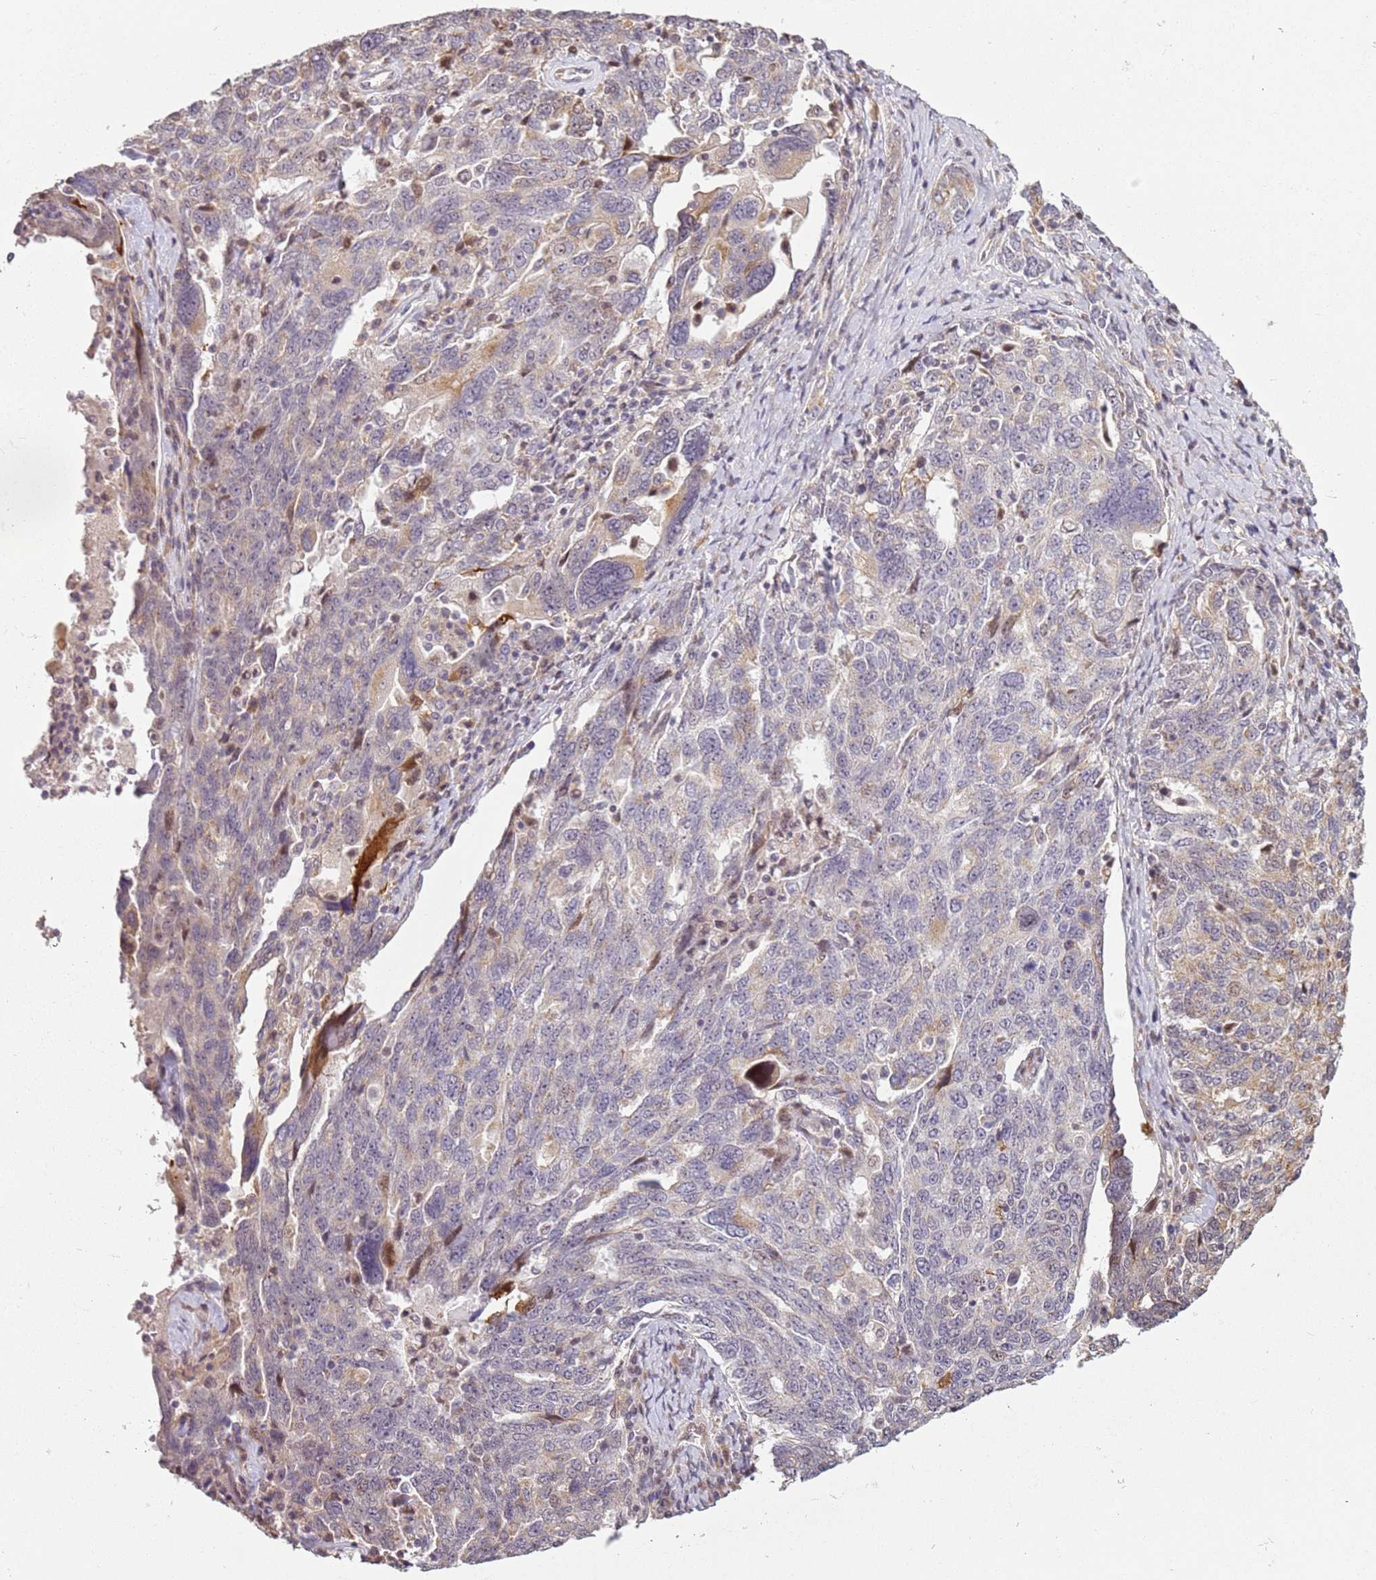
{"staining": {"intensity": "moderate", "quantity": "<25%", "location": "cytoplasmic/membranous"}, "tissue": "ovarian cancer", "cell_type": "Tumor cells", "image_type": "cancer", "snomed": [{"axis": "morphology", "description": "Carcinoma, endometroid"}, {"axis": "topography", "description": "Ovary"}], "caption": "A brown stain labels moderate cytoplasmic/membranous expression of a protein in ovarian cancer tumor cells. (DAB IHC, brown staining for protein, blue staining for nuclei).", "gene": "CHURC1", "patient": {"sex": "female", "age": 62}}